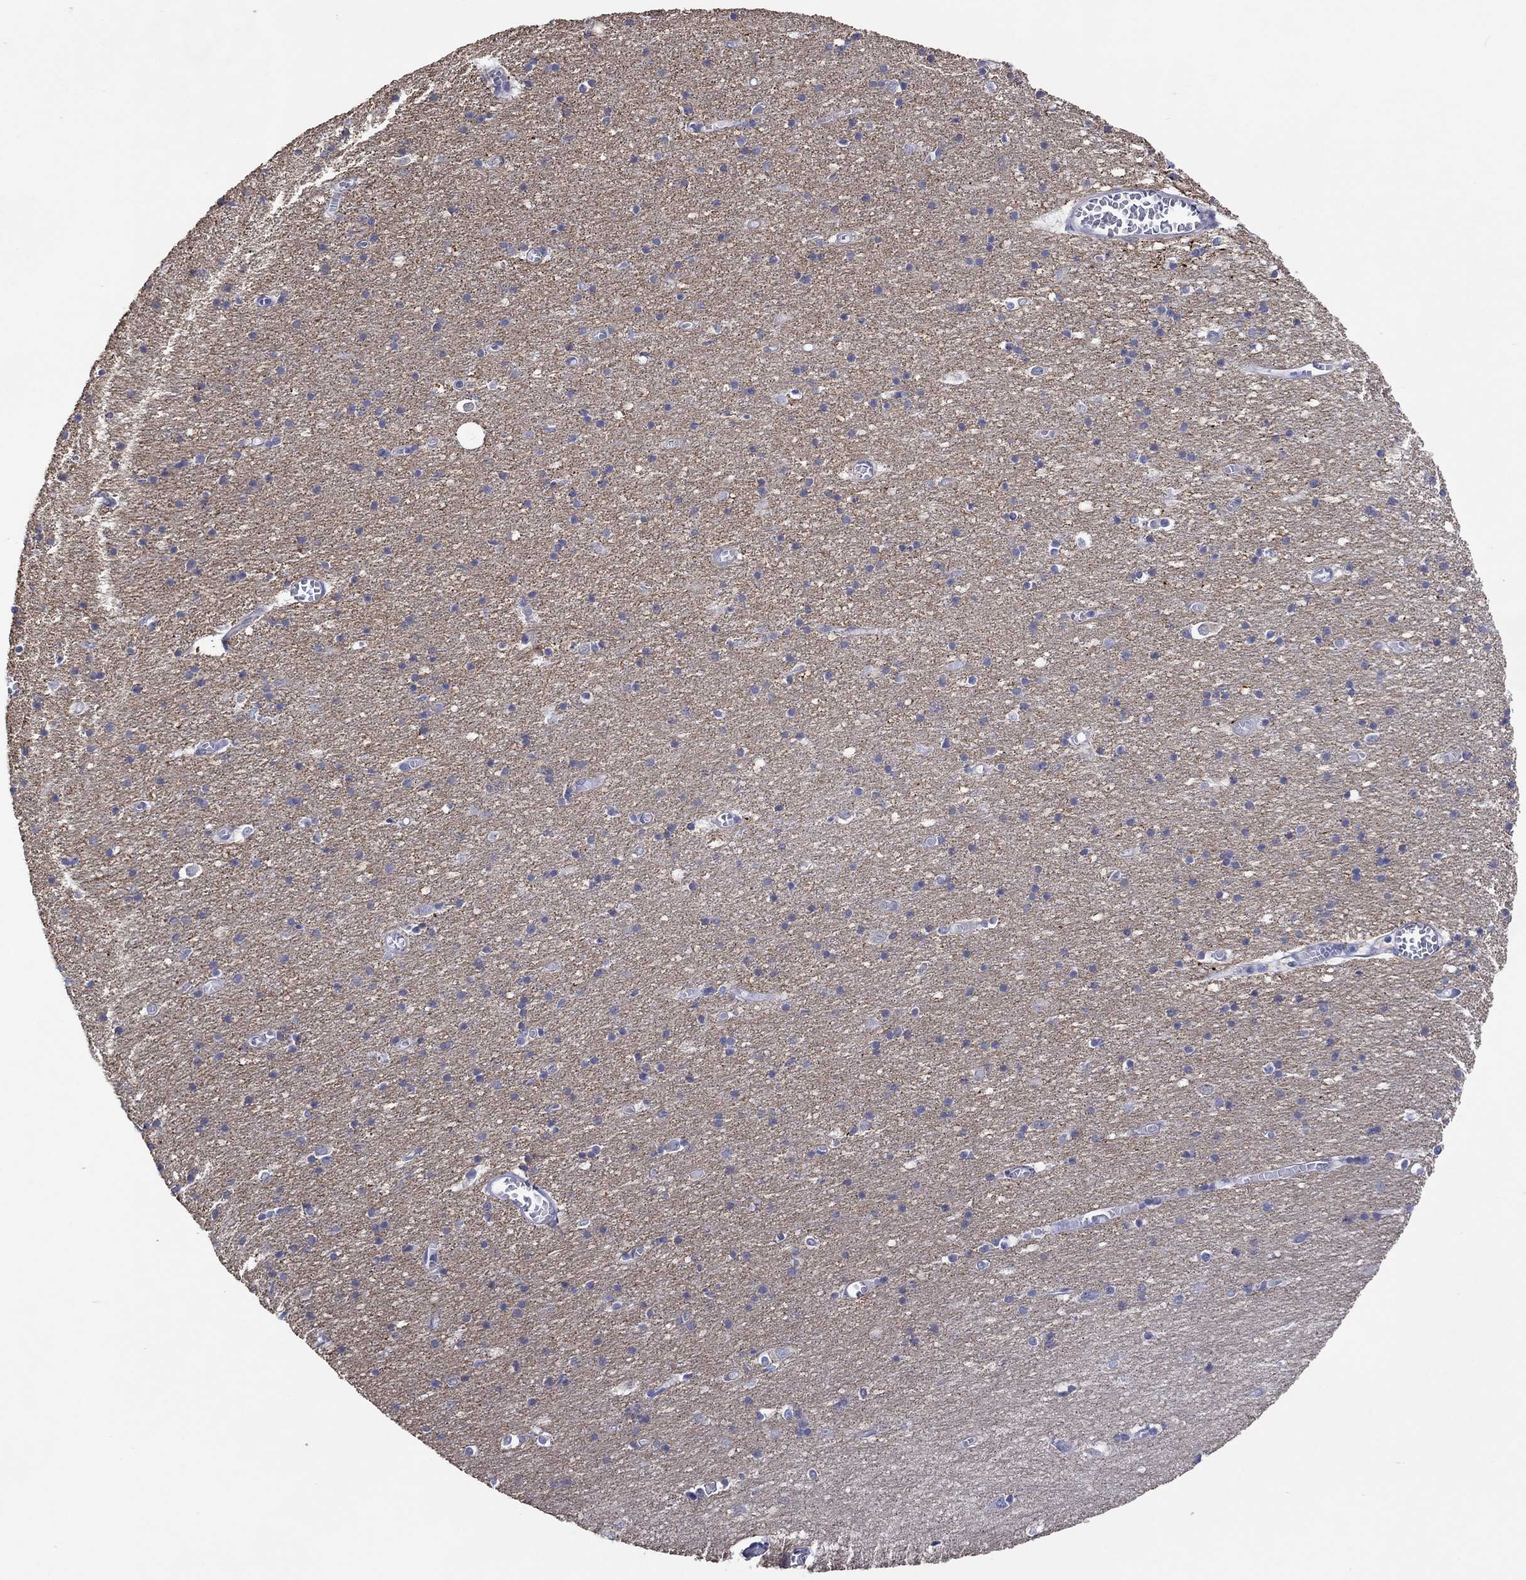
{"staining": {"intensity": "negative", "quantity": "none", "location": "none"}, "tissue": "cerebral cortex", "cell_type": "Endothelial cells", "image_type": "normal", "snomed": [{"axis": "morphology", "description": "Normal tissue, NOS"}, {"axis": "topography", "description": "Cerebral cortex"}], "caption": "Human cerebral cortex stained for a protein using immunohistochemistry (IHC) exhibits no positivity in endothelial cells.", "gene": "TPRN", "patient": {"sex": "male", "age": 70}}